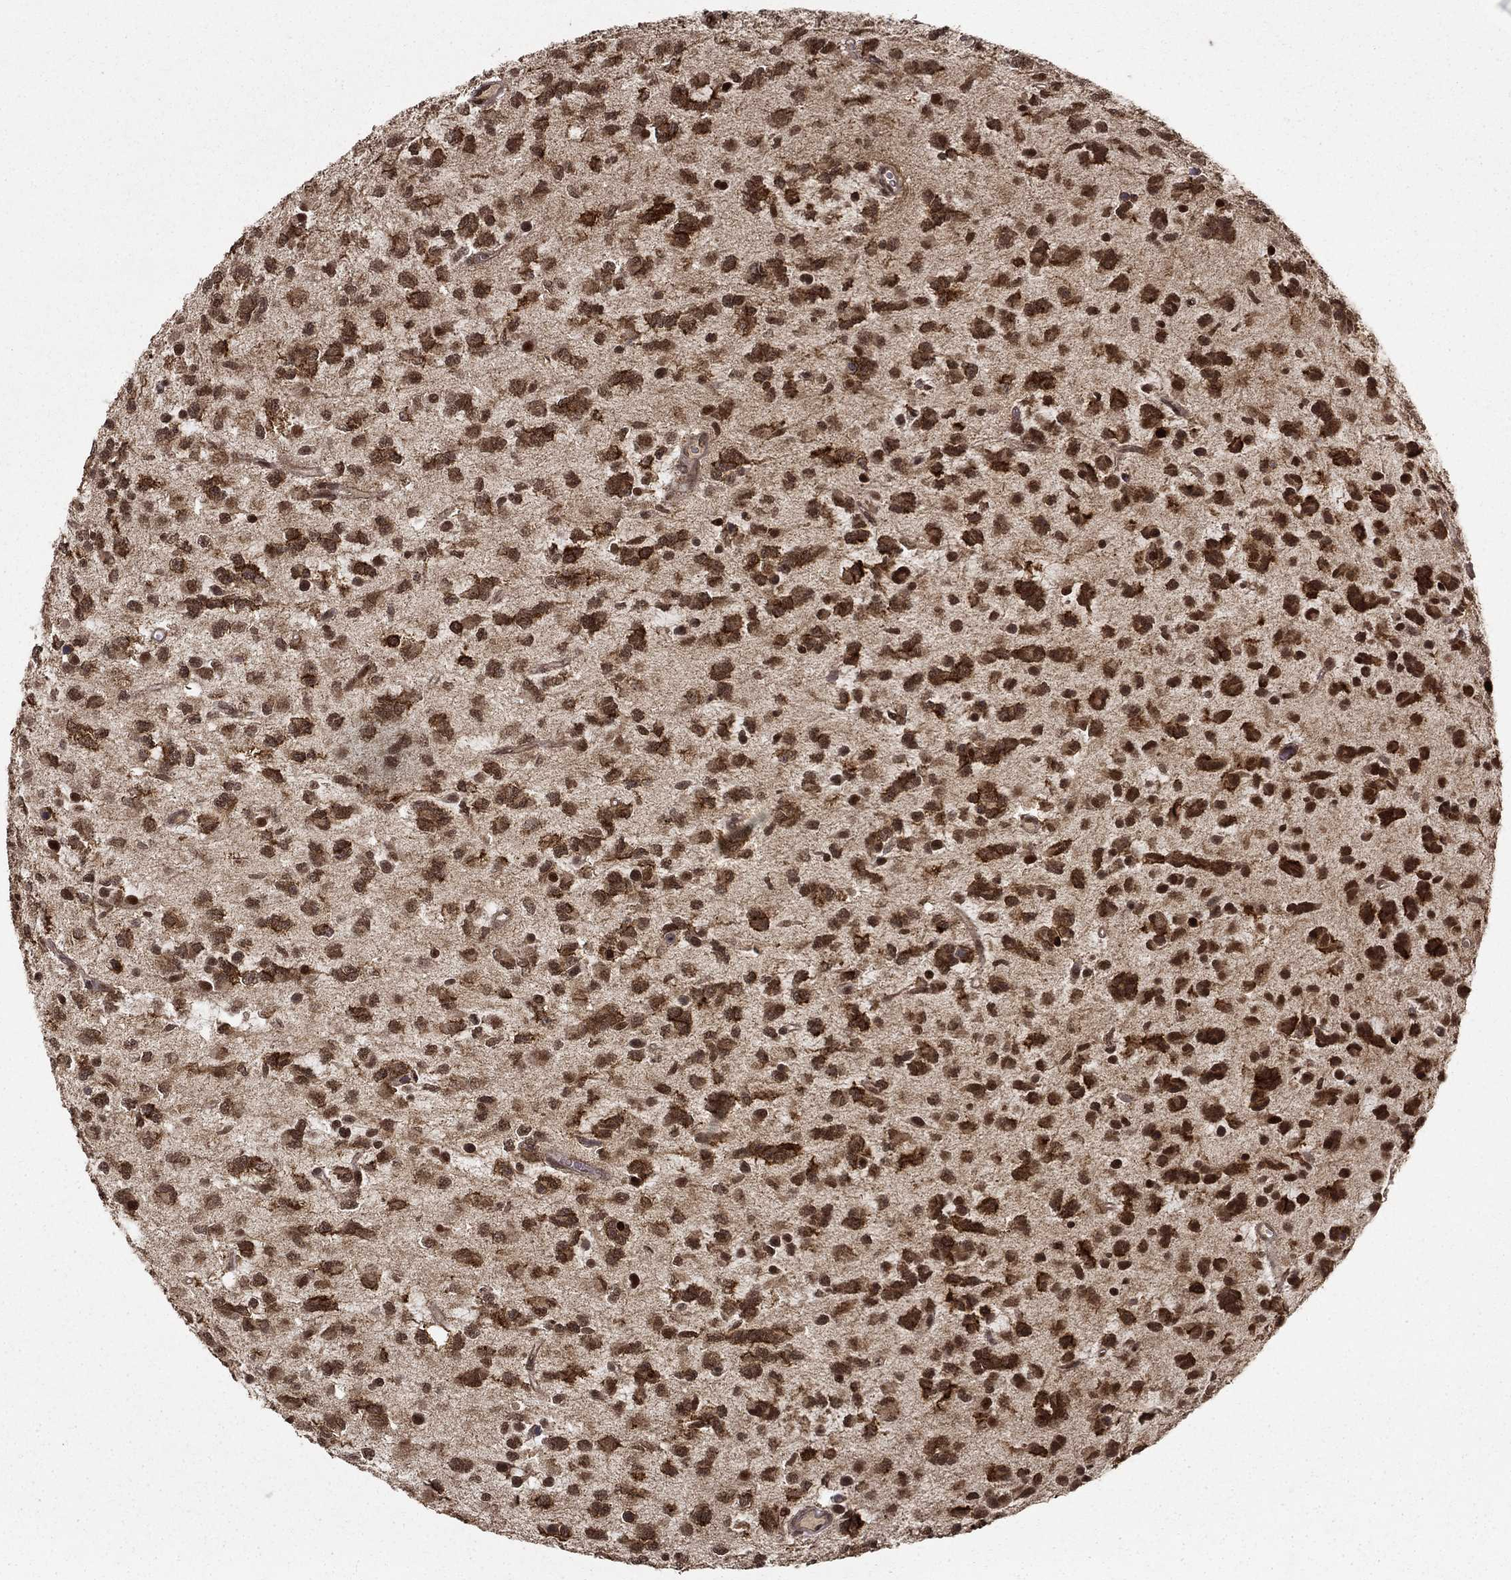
{"staining": {"intensity": "strong", "quantity": ">75%", "location": "nuclear"}, "tissue": "glioma", "cell_type": "Tumor cells", "image_type": "cancer", "snomed": [{"axis": "morphology", "description": "Glioma, malignant, Low grade"}, {"axis": "topography", "description": "Brain"}], "caption": "The immunohistochemical stain highlights strong nuclear positivity in tumor cells of glioma tissue.", "gene": "CDCA7L", "patient": {"sex": "female", "age": 45}}